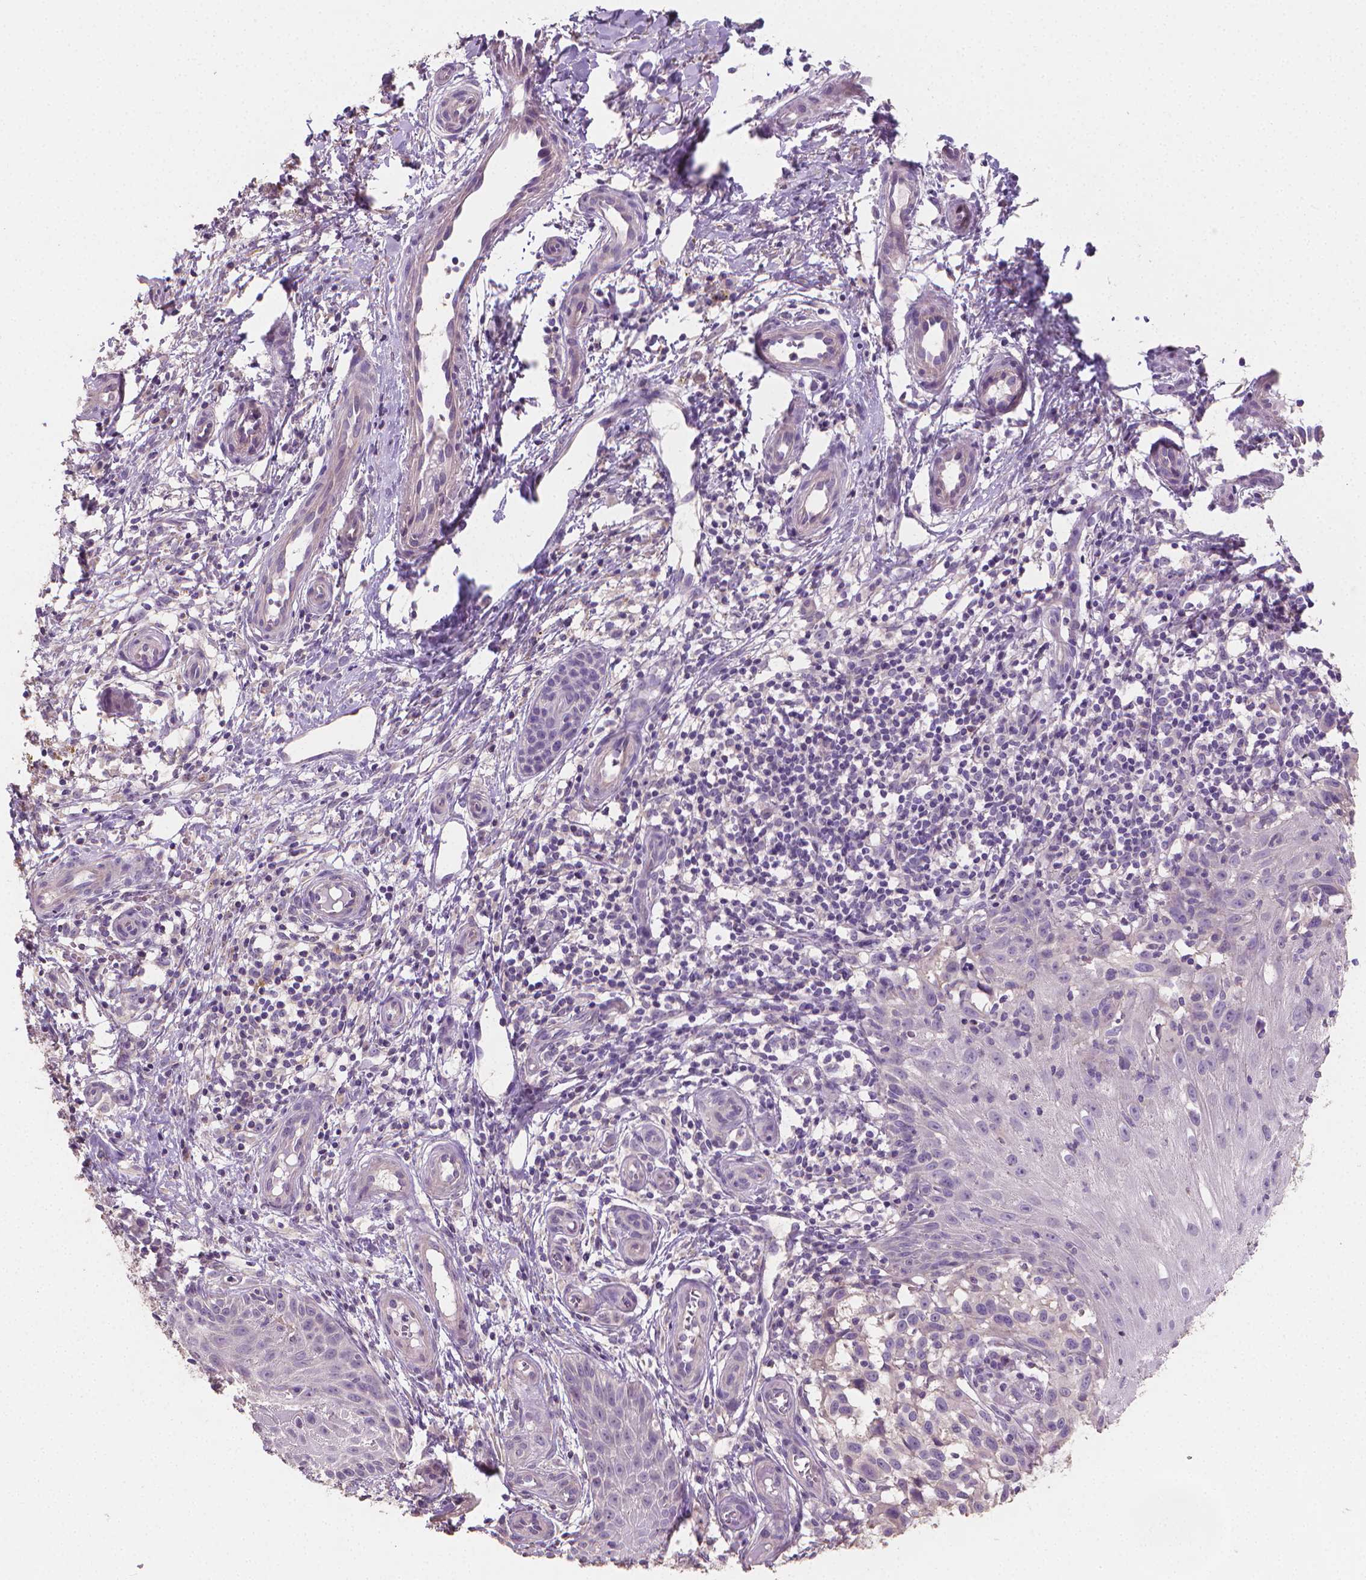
{"staining": {"intensity": "negative", "quantity": "none", "location": "none"}, "tissue": "melanoma", "cell_type": "Tumor cells", "image_type": "cancer", "snomed": [{"axis": "morphology", "description": "Malignant melanoma, NOS"}, {"axis": "topography", "description": "Skin"}], "caption": "Human malignant melanoma stained for a protein using immunohistochemistry (IHC) demonstrates no staining in tumor cells.", "gene": "CATIP", "patient": {"sex": "female", "age": 53}}